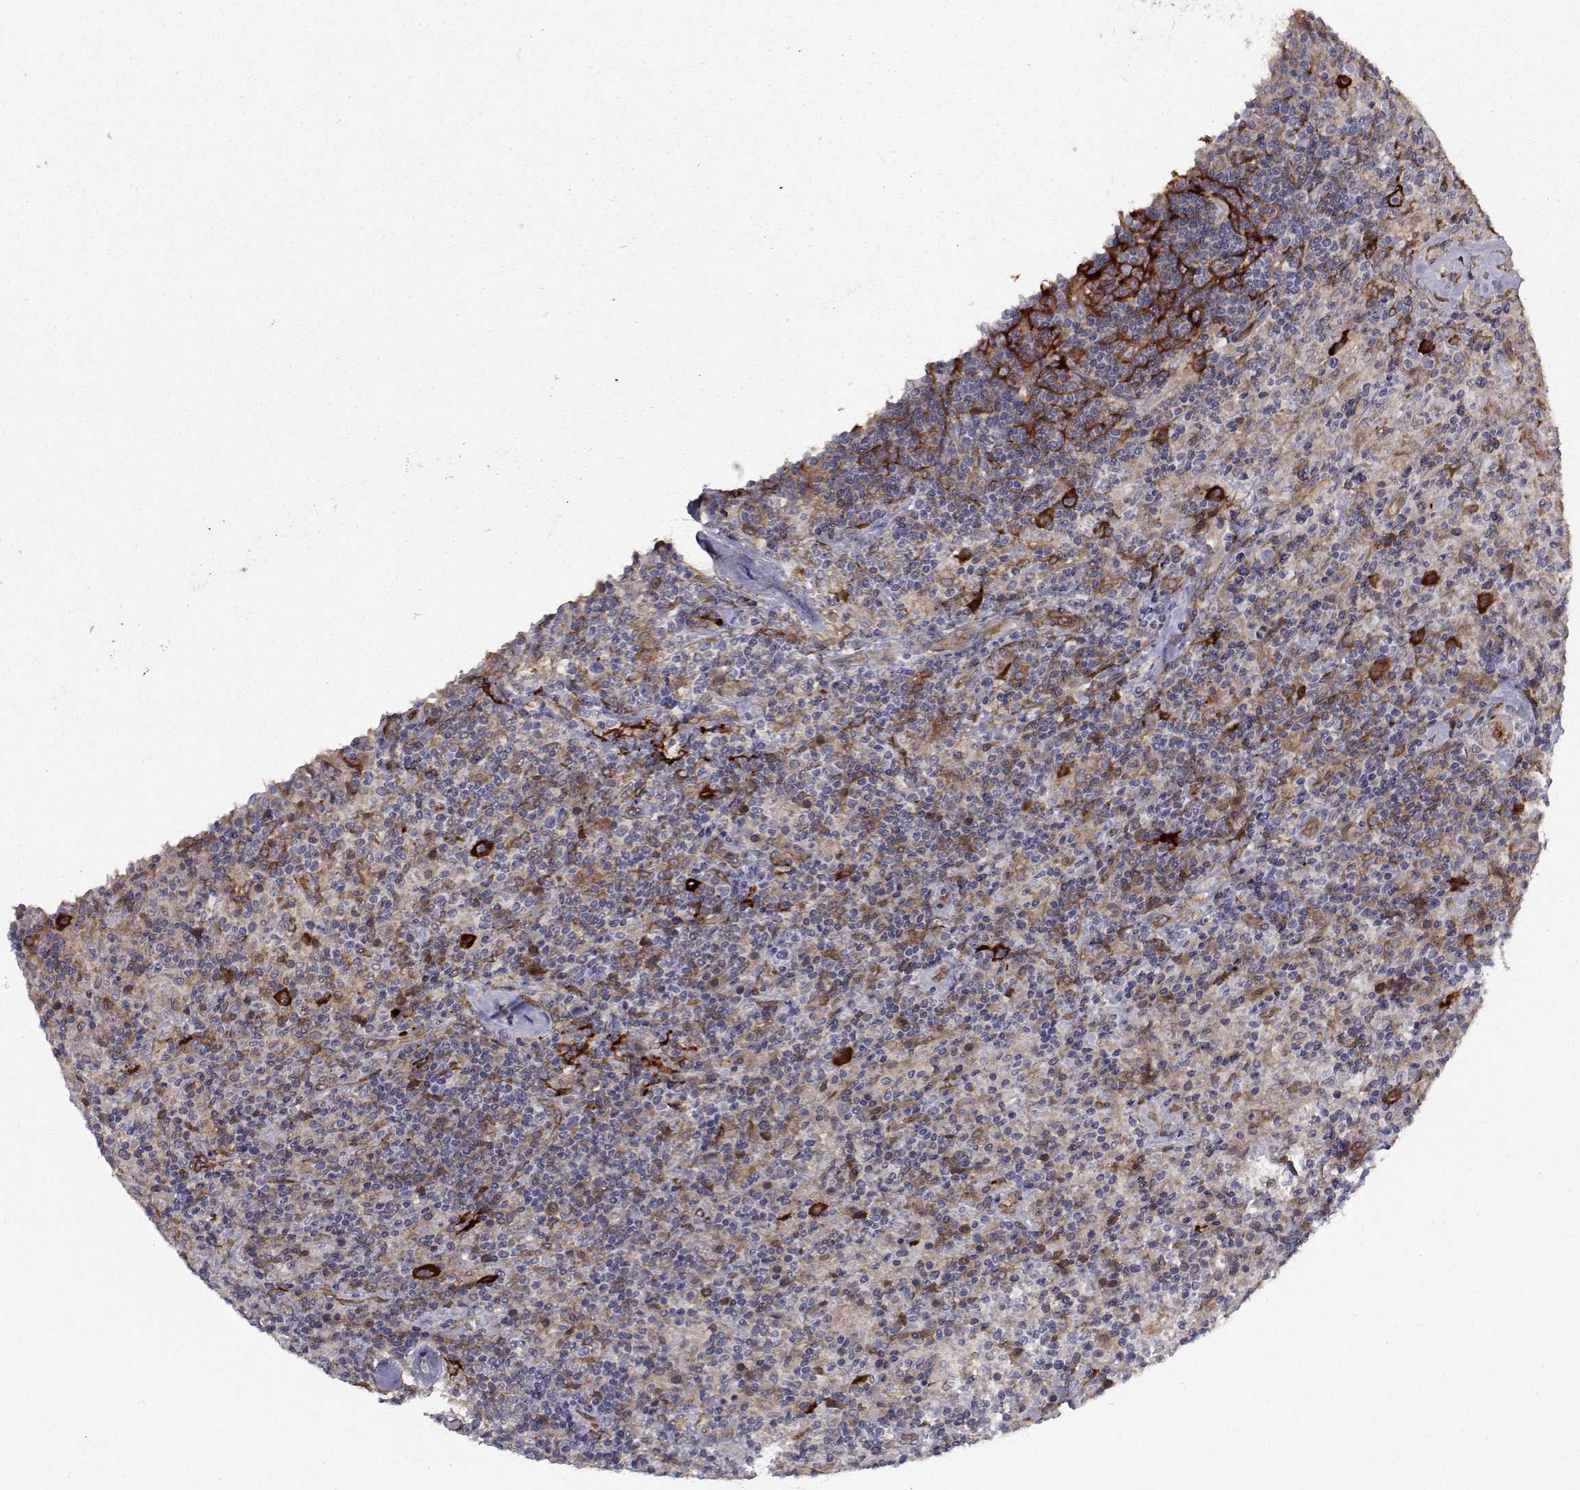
{"staining": {"intensity": "strong", "quantity": ">75%", "location": "cytoplasmic/membranous"}, "tissue": "lymphoma", "cell_type": "Tumor cells", "image_type": "cancer", "snomed": [{"axis": "morphology", "description": "Hodgkin's disease, NOS"}, {"axis": "topography", "description": "Lymph node"}], "caption": "An immunohistochemistry image of tumor tissue is shown. Protein staining in brown labels strong cytoplasmic/membranous positivity in lymphoma within tumor cells.", "gene": "TRIP10", "patient": {"sex": "male", "age": 70}}